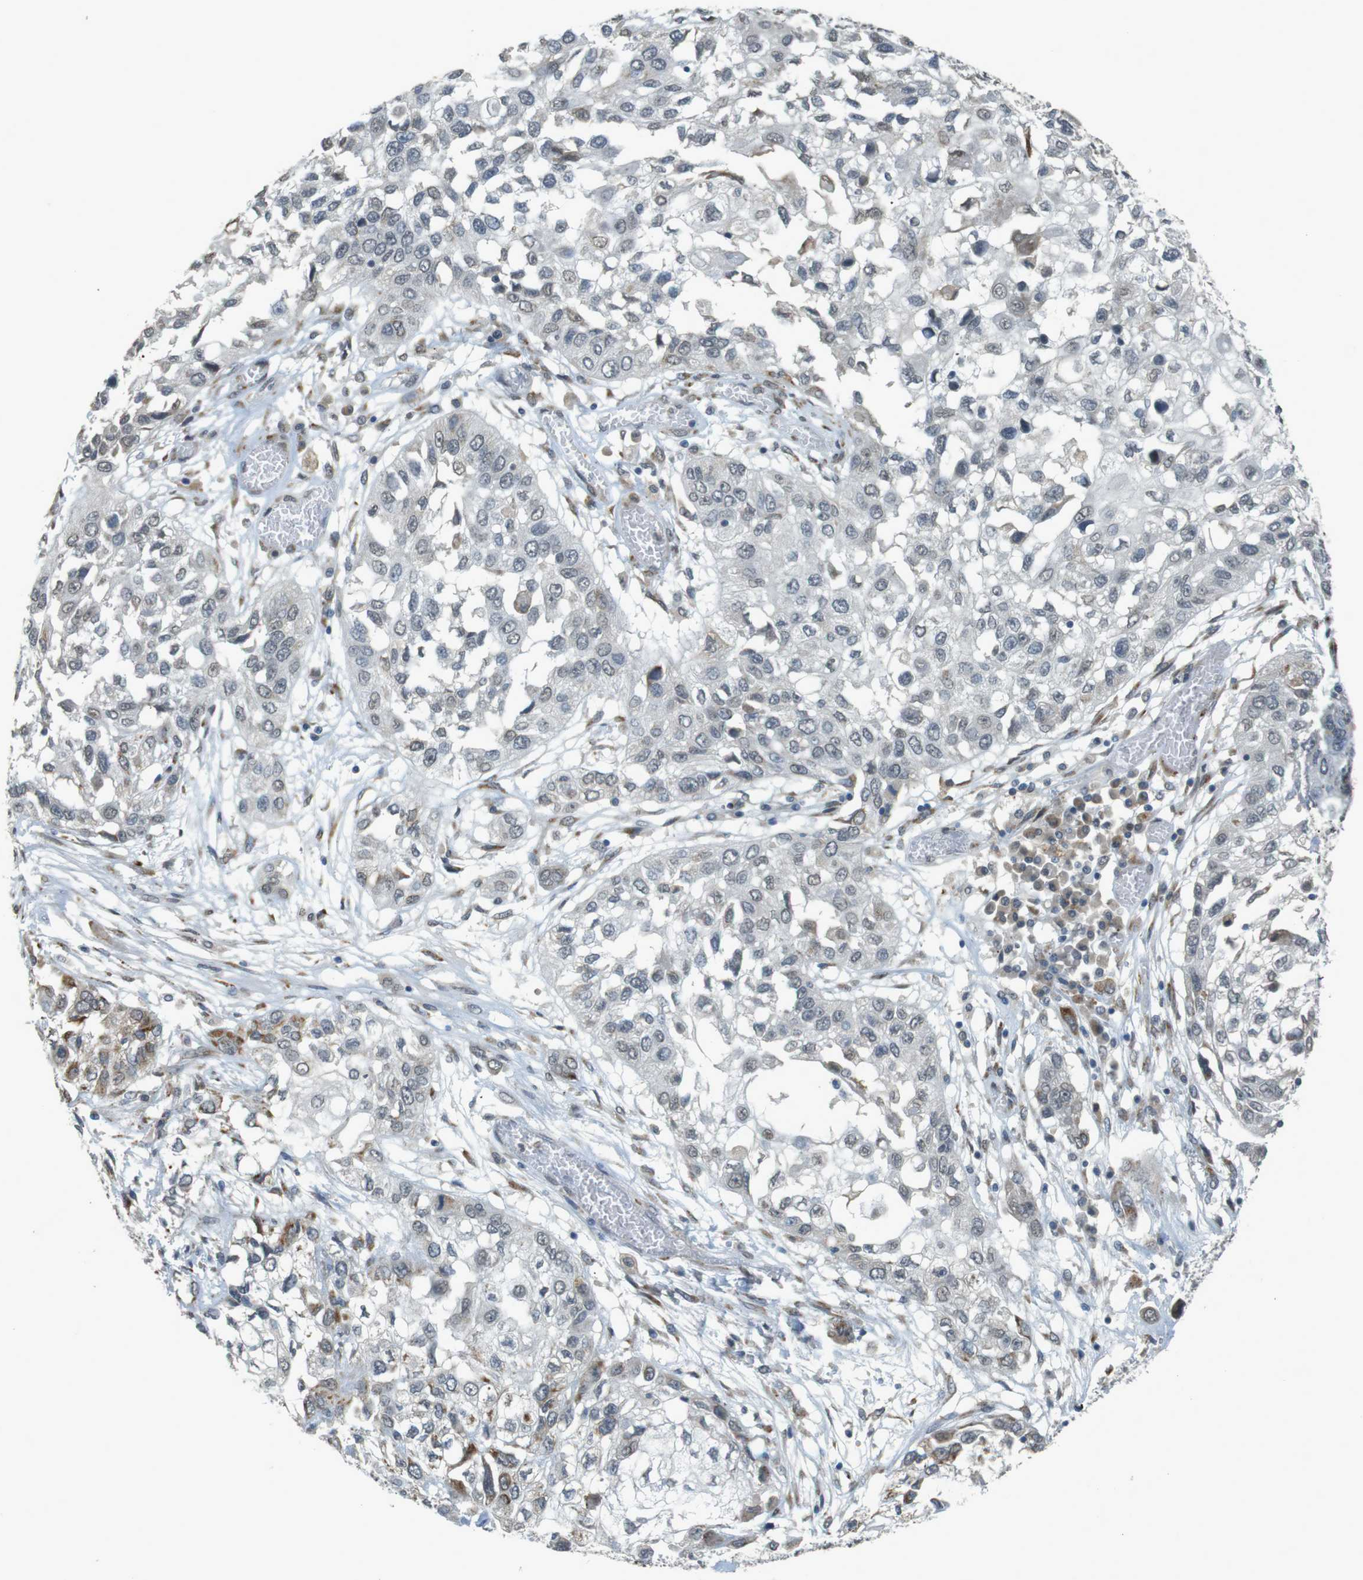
{"staining": {"intensity": "negative", "quantity": "none", "location": "none"}, "tissue": "lung cancer", "cell_type": "Tumor cells", "image_type": "cancer", "snomed": [{"axis": "morphology", "description": "Squamous cell carcinoma, NOS"}, {"axis": "topography", "description": "Lung"}], "caption": "A high-resolution histopathology image shows immunohistochemistry (IHC) staining of lung cancer, which demonstrates no significant expression in tumor cells.", "gene": "FZD10", "patient": {"sex": "male", "age": 71}}